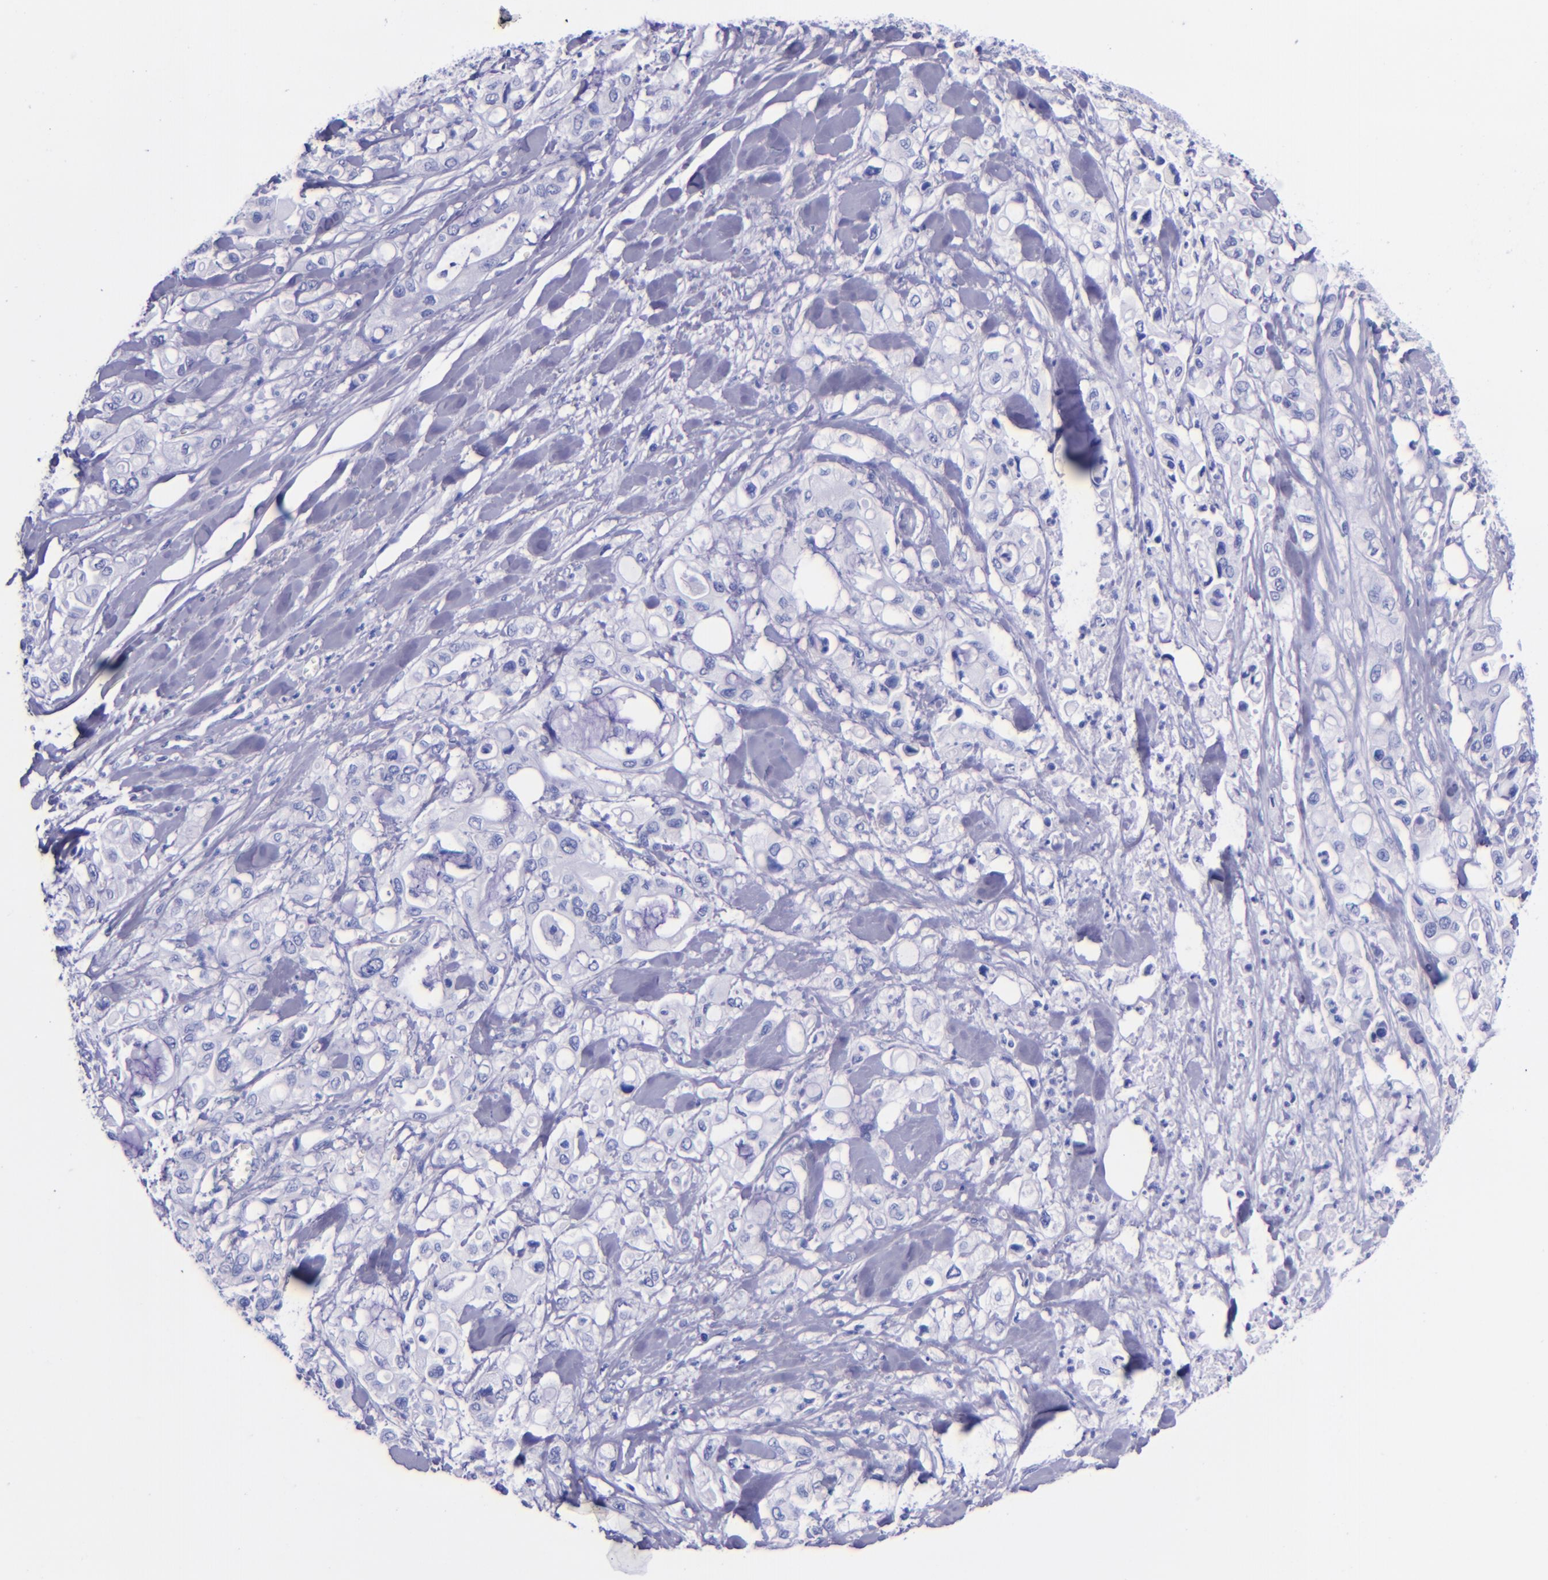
{"staining": {"intensity": "negative", "quantity": "none", "location": "none"}, "tissue": "pancreatic cancer", "cell_type": "Tumor cells", "image_type": "cancer", "snomed": [{"axis": "morphology", "description": "Adenocarcinoma, NOS"}, {"axis": "topography", "description": "Pancreas"}], "caption": "Tumor cells show no significant protein staining in pancreatic cancer (adenocarcinoma).", "gene": "LAG3", "patient": {"sex": "male", "age": 70}}